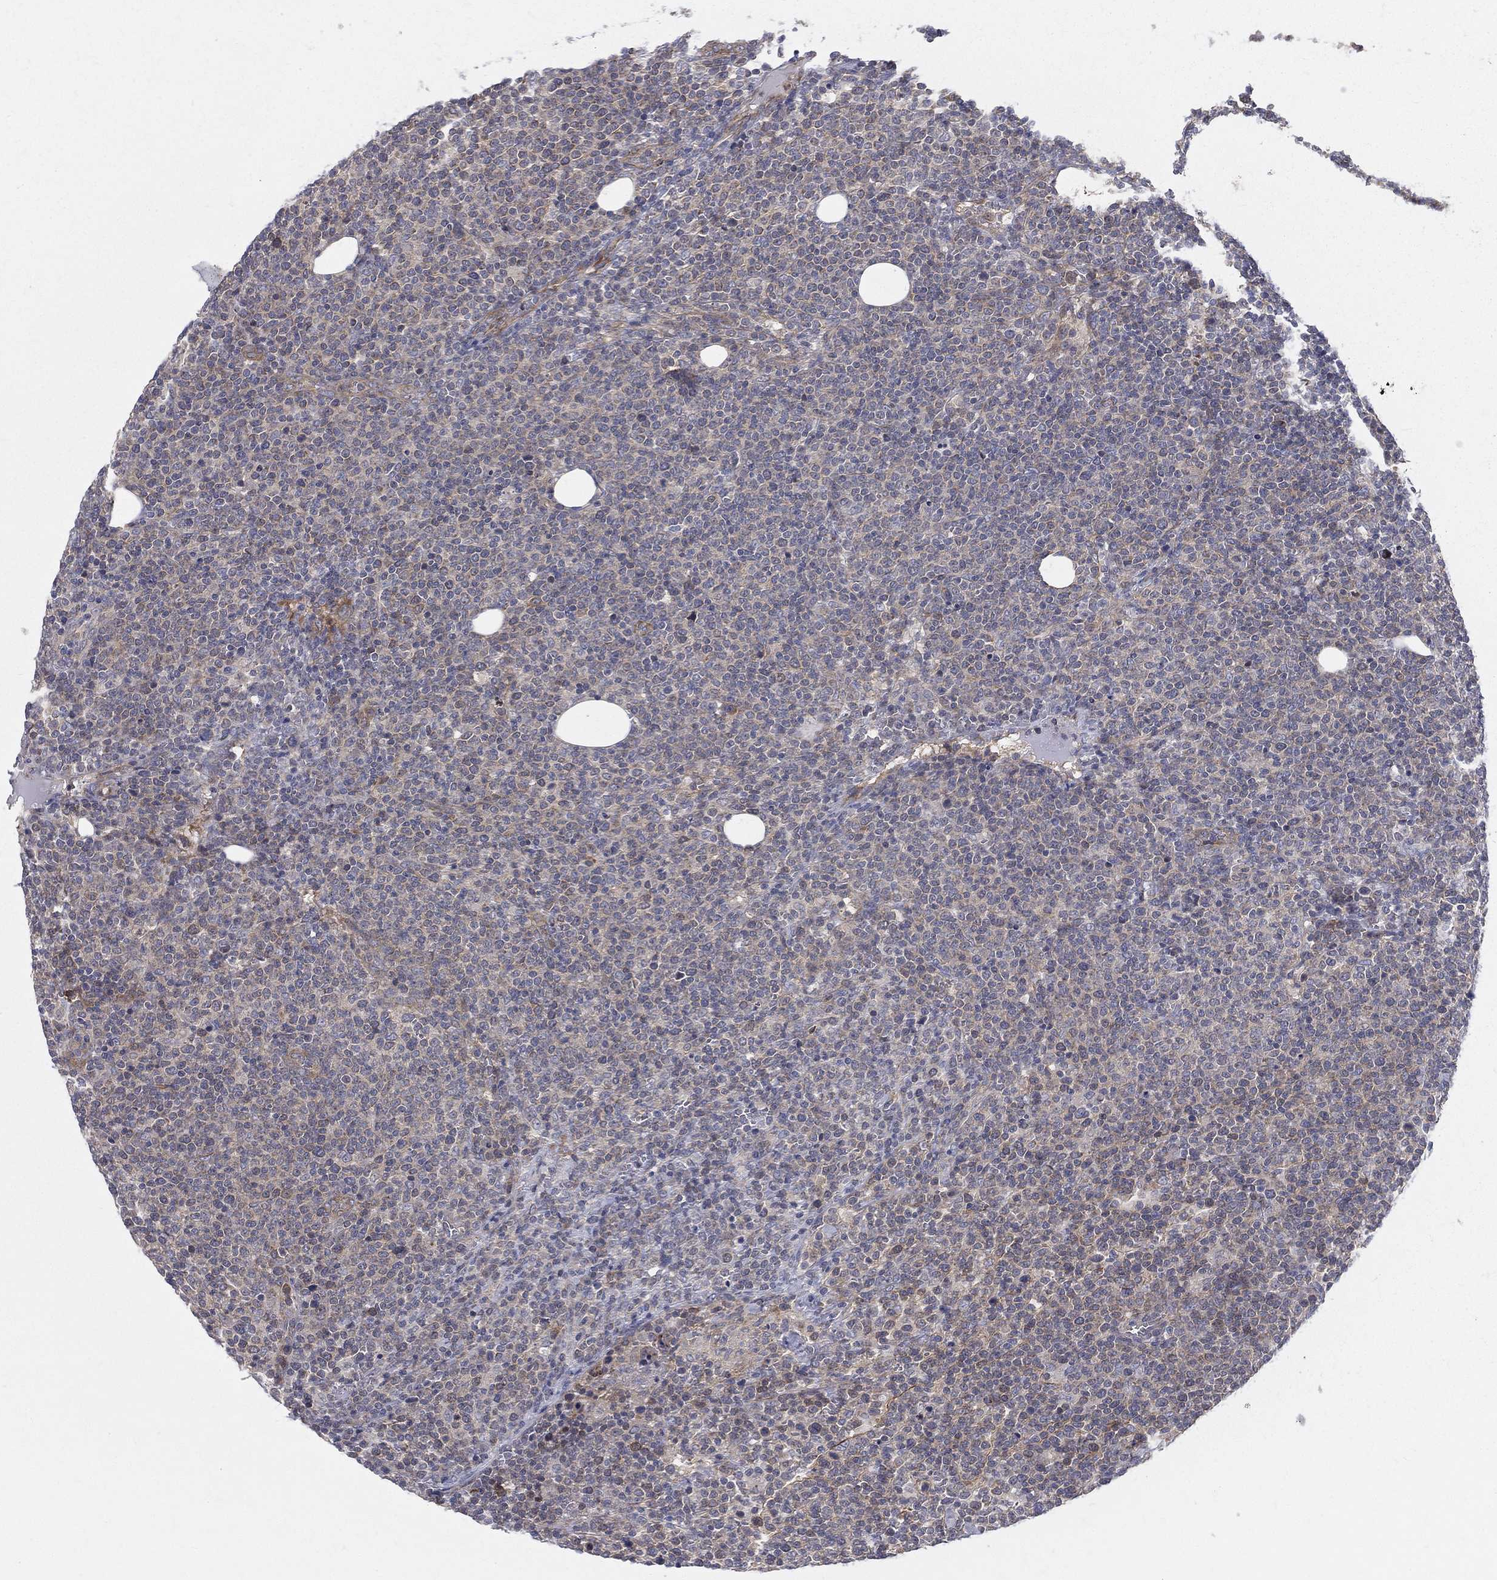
{"staining": {"intensity": "moderate", "quantity": "<25%", "location": "cytoplasmic/membranous"}, "tissue": "lymphoma", "cell_type": "Tumor cells", "image_type": "cancer", "snomed": [{"axis": "morphology", "description": "Malignant lymphoma, non-Hodgkin's type, High grade"}, {"axis": "topography", "description": "Lymph node"}], "caption": "The immunohistochemical stain shows moderate cytoplasmic/membranous staining in tumor cells of lymphoma tissue.", "gene": "POMZP3", "patient": {"sex": "male", "age": 61}}